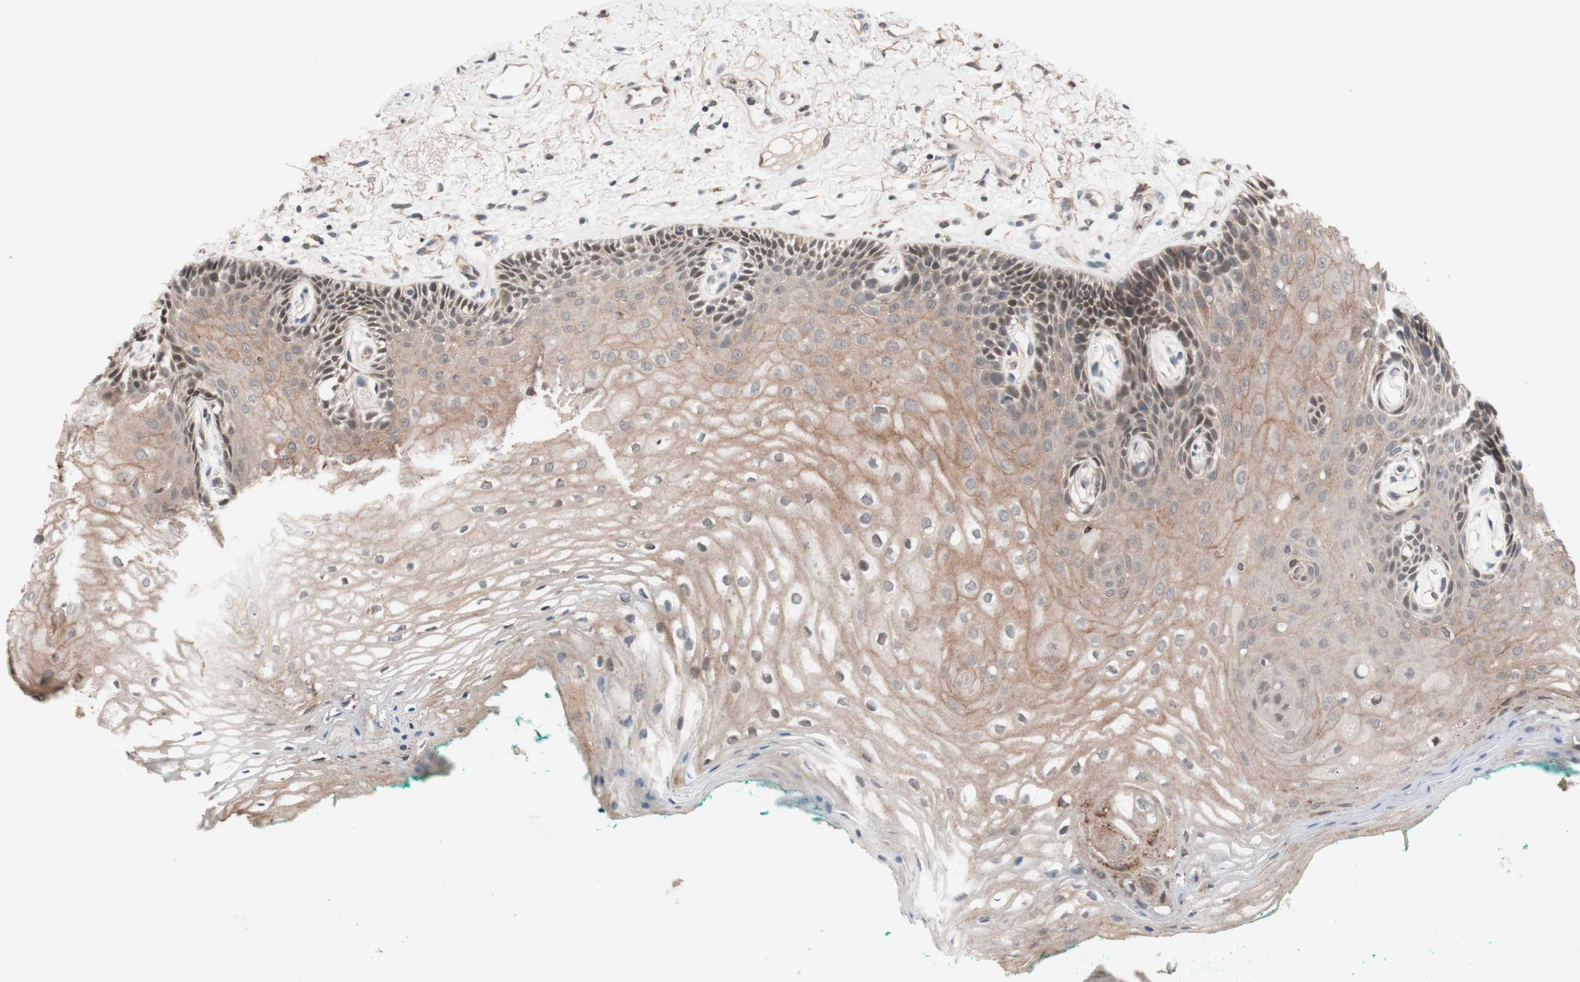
{"staining": {"intensity": "weak", "quantity": "25%-75%", "location": "cytoplasmic/membranous,nuclear"}, "tissue": "oral mucosa", "cell_type": "Squamous epithelial cells", "image_type": "normal", "snomed": [{"axis": "morphology", "description": "Normal tissue, NOS"}, {"axis": "topography", "description": "Skeletal muscle"}, {"axis": "topography", "description": "Oral tissue"}, {"axis": "topography", "description": "Peripheral nerve tissue"}], "caption": "This image exhibits unremarkable oral mucosa stained with immunohistochemistry to label a protein in brown. The cytoplasmic/membranous,nuclear of squamous epithelial cells show weak positivity for the protein. Nuclei are counter-stained blue.", "gene": "CD55", "patient": {"sex": "female", "age": 84}}